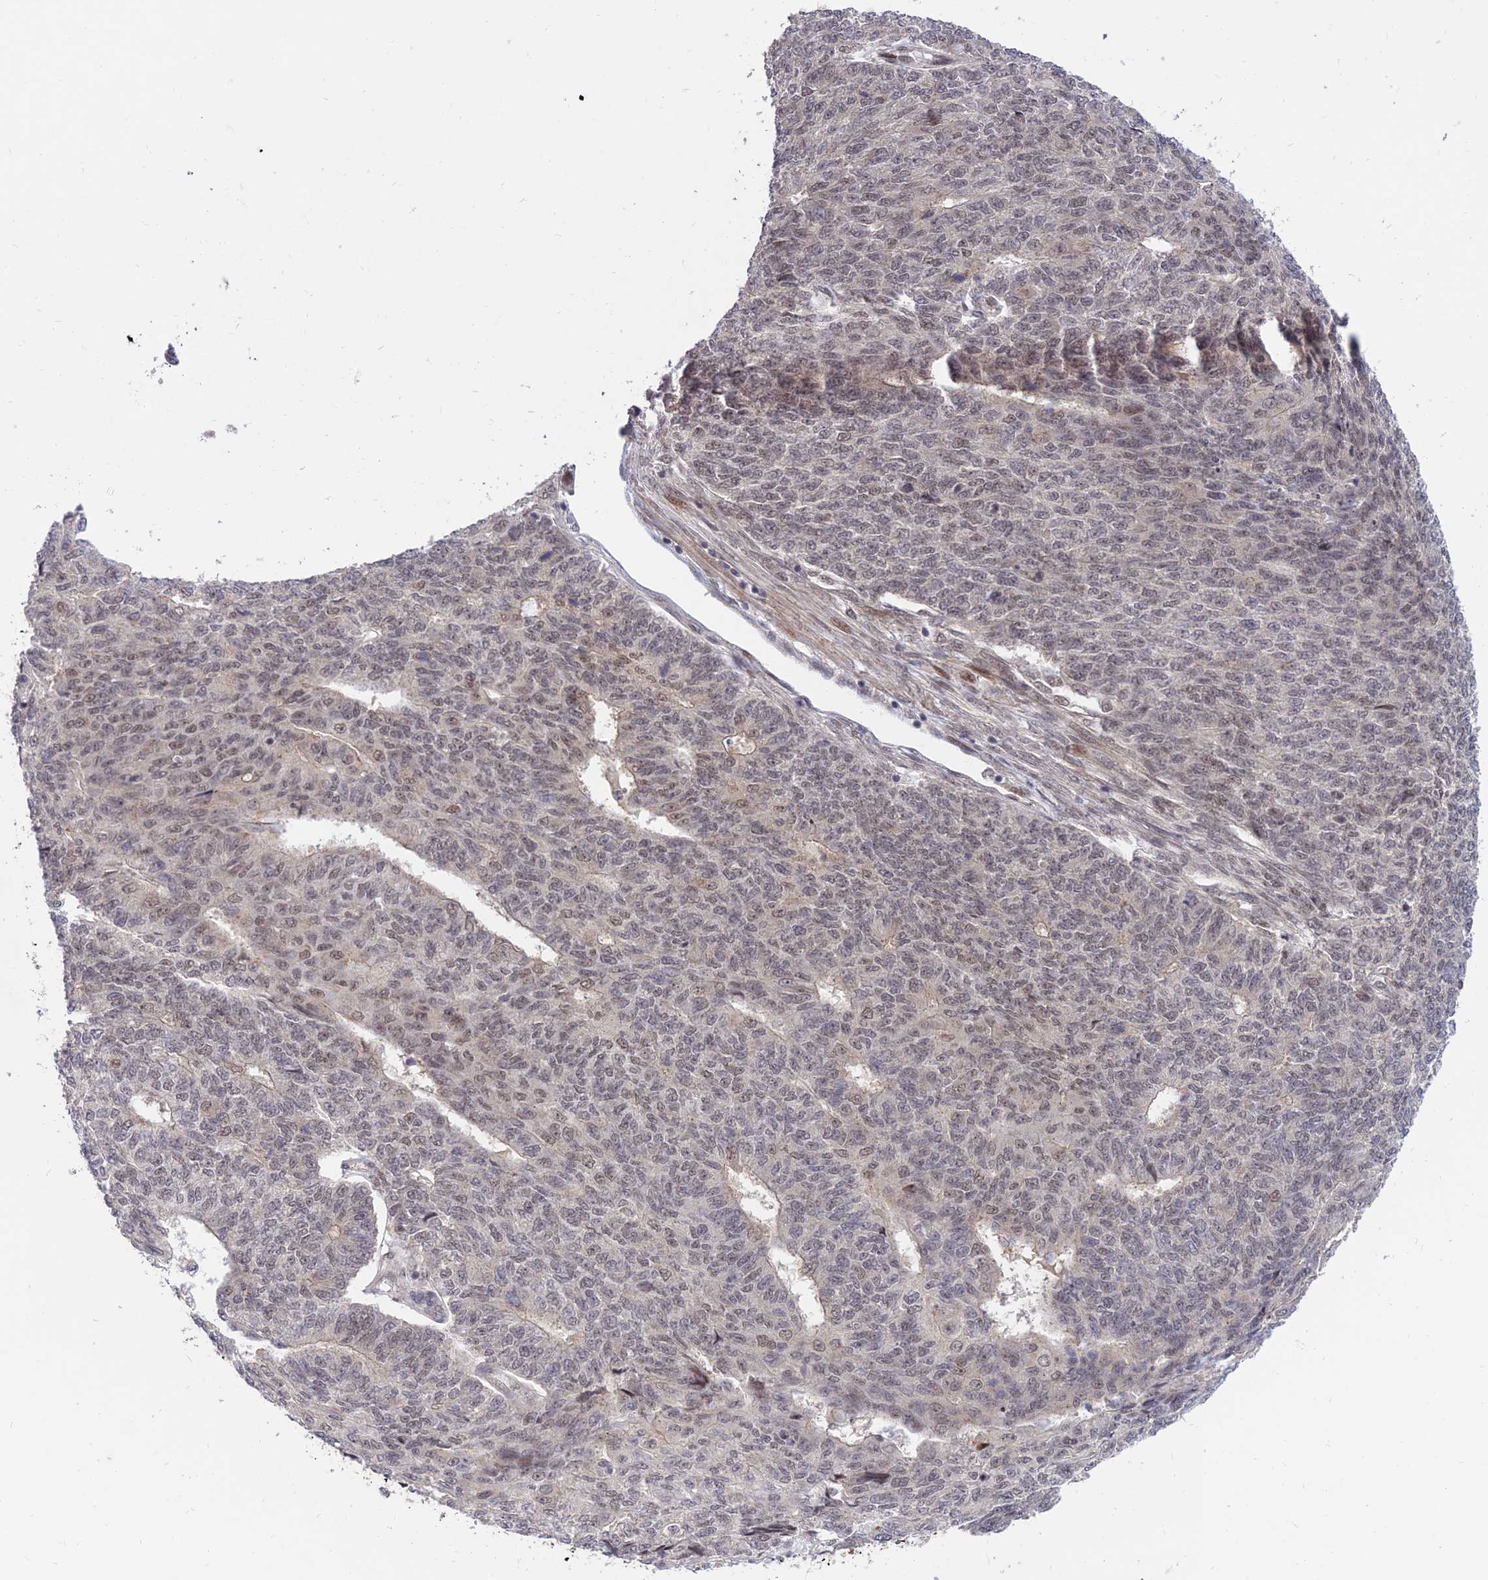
{"staining": {"intensity": "weak", "quantity": ">75%", "location": "nuclear"}, "tissue": "endometrial cancer", "cell_type": "Tumor cells", "image_type": "cancer", "snomed": [{"axis": "morphology", "description": "Adenocarcinoma, NOS"}, {"axis": "topography", "description": "Endometrium"}], "caption": "The immunohistochemical stain labels weak nuclear expression in tumor cells of endometrial cancer tissue.", "gene": "ZNF85", "patient": {"sex": "female", "age": 32}}